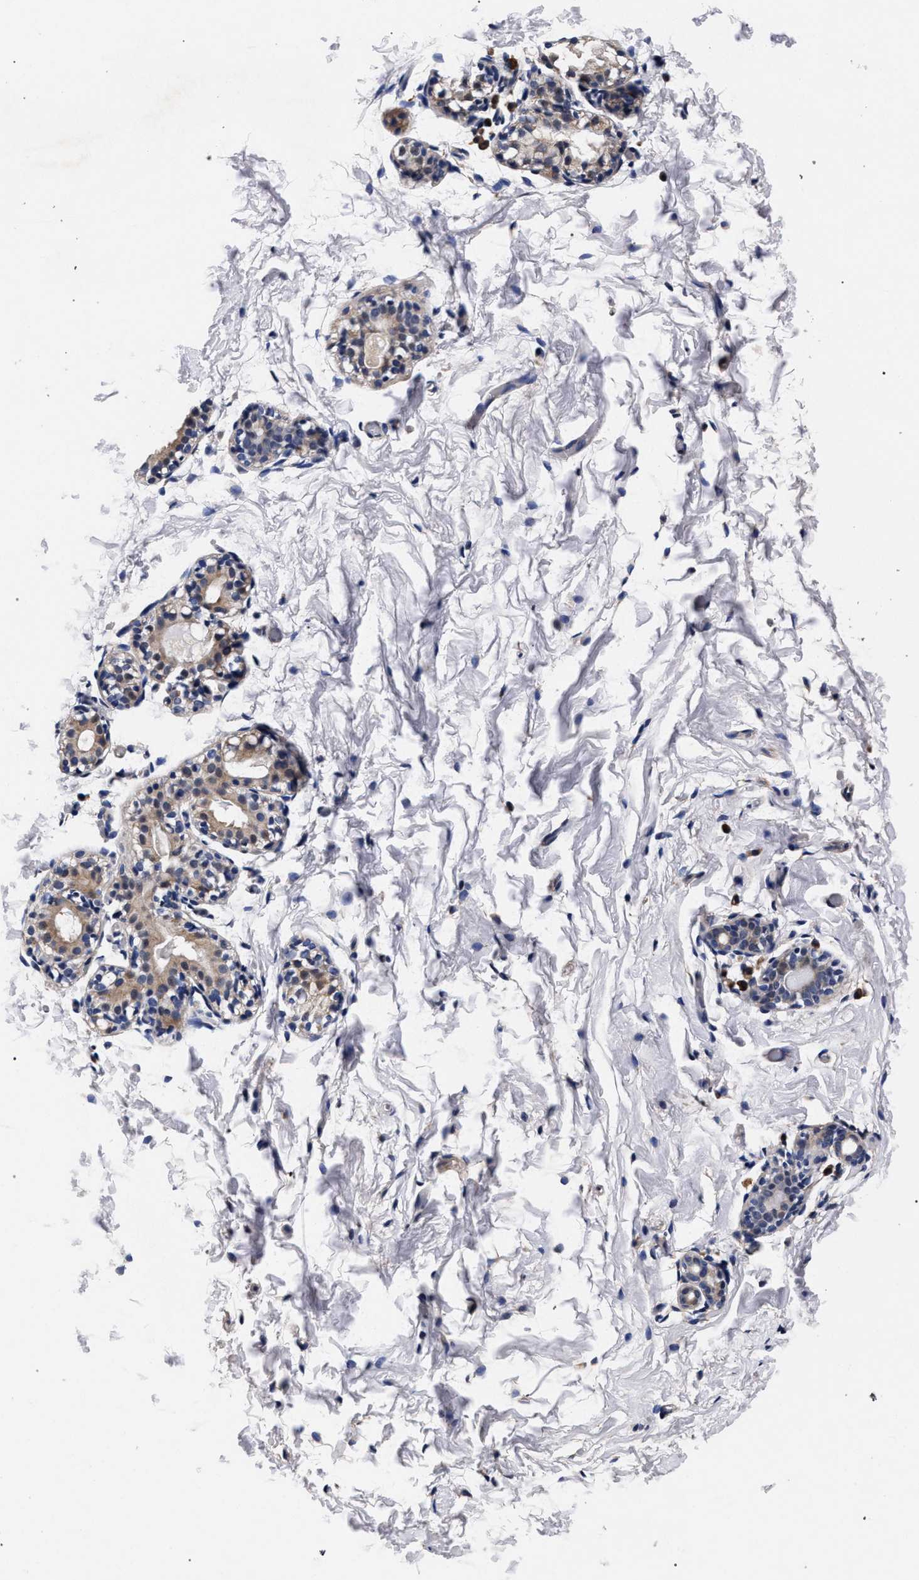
{"staining": {"intensity": "negative", "quantity": "none", "location": "none"}, "tissue": "breast", "cell_type": "Adipocytes", "image_type": "normal", "snomed": [{"axis": "morphology", "description": "Normal tissue, NOS"}, {"axis": "topography", "description": "Breast"}], "caption": "IHC image of normal breast: breast stained with DAB (3,3'-diaminobenzidine) reveals no significant protein expression in adipocytes.", "gene": "CFAP95", "patient": {"sex": "female", "age": 62}}